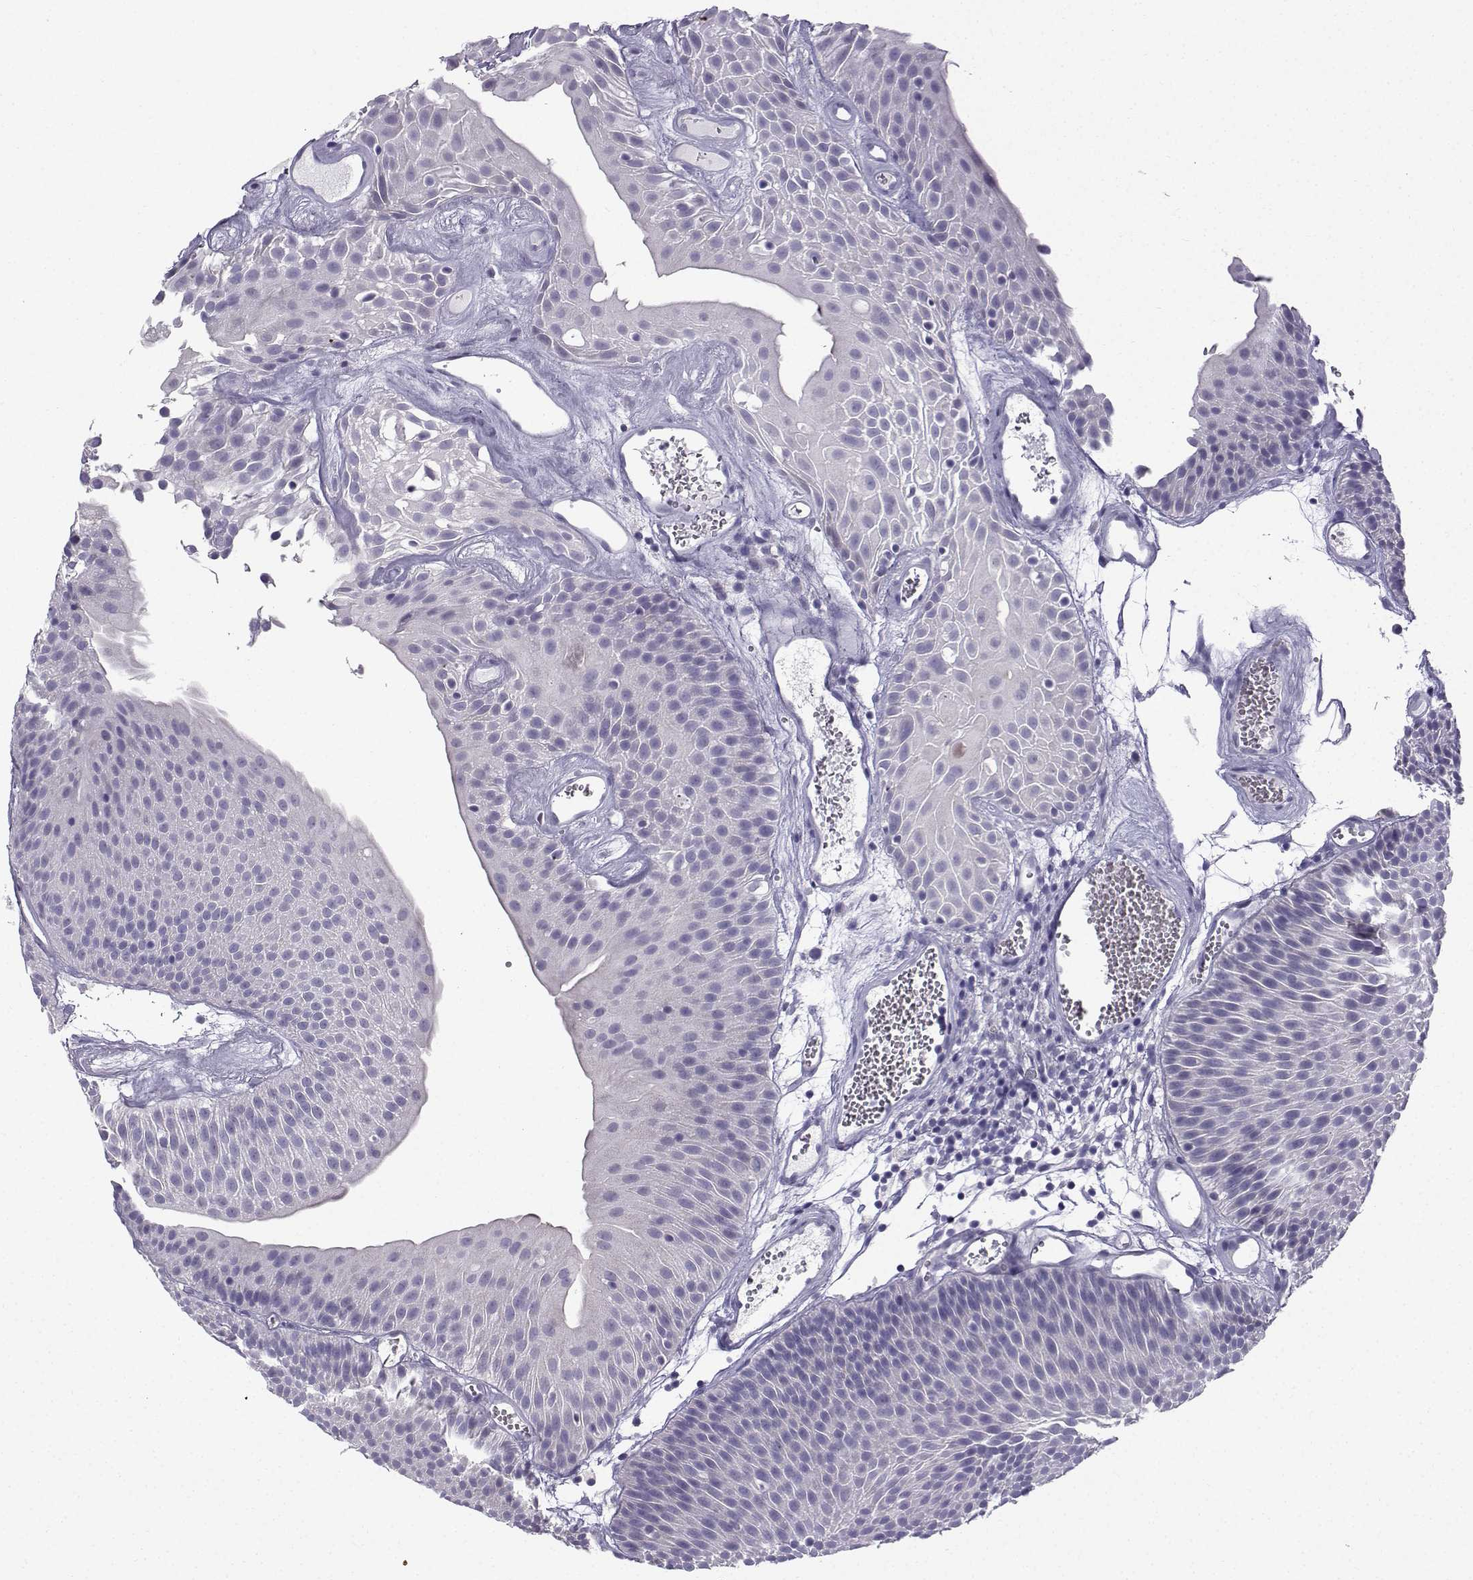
{"staining": {"intensity": "negative", "quantity": "none", "location": "none"}, "tissue": "urothelial cancer", "cell_type": "Tumor cells", "image_type": "cancer", "snomed": [{"axis": "morphology", "description": "Urothelial carcinoma, Low grade"}, {"axis": "topography", "description": "Urinary bladder"}], "caption": "There is no significant staining in tumor cells of urothelial carcinoma (low-grade).", "gene": "ZBTB8B", "patient": {"sex": "male", "age": 52}}